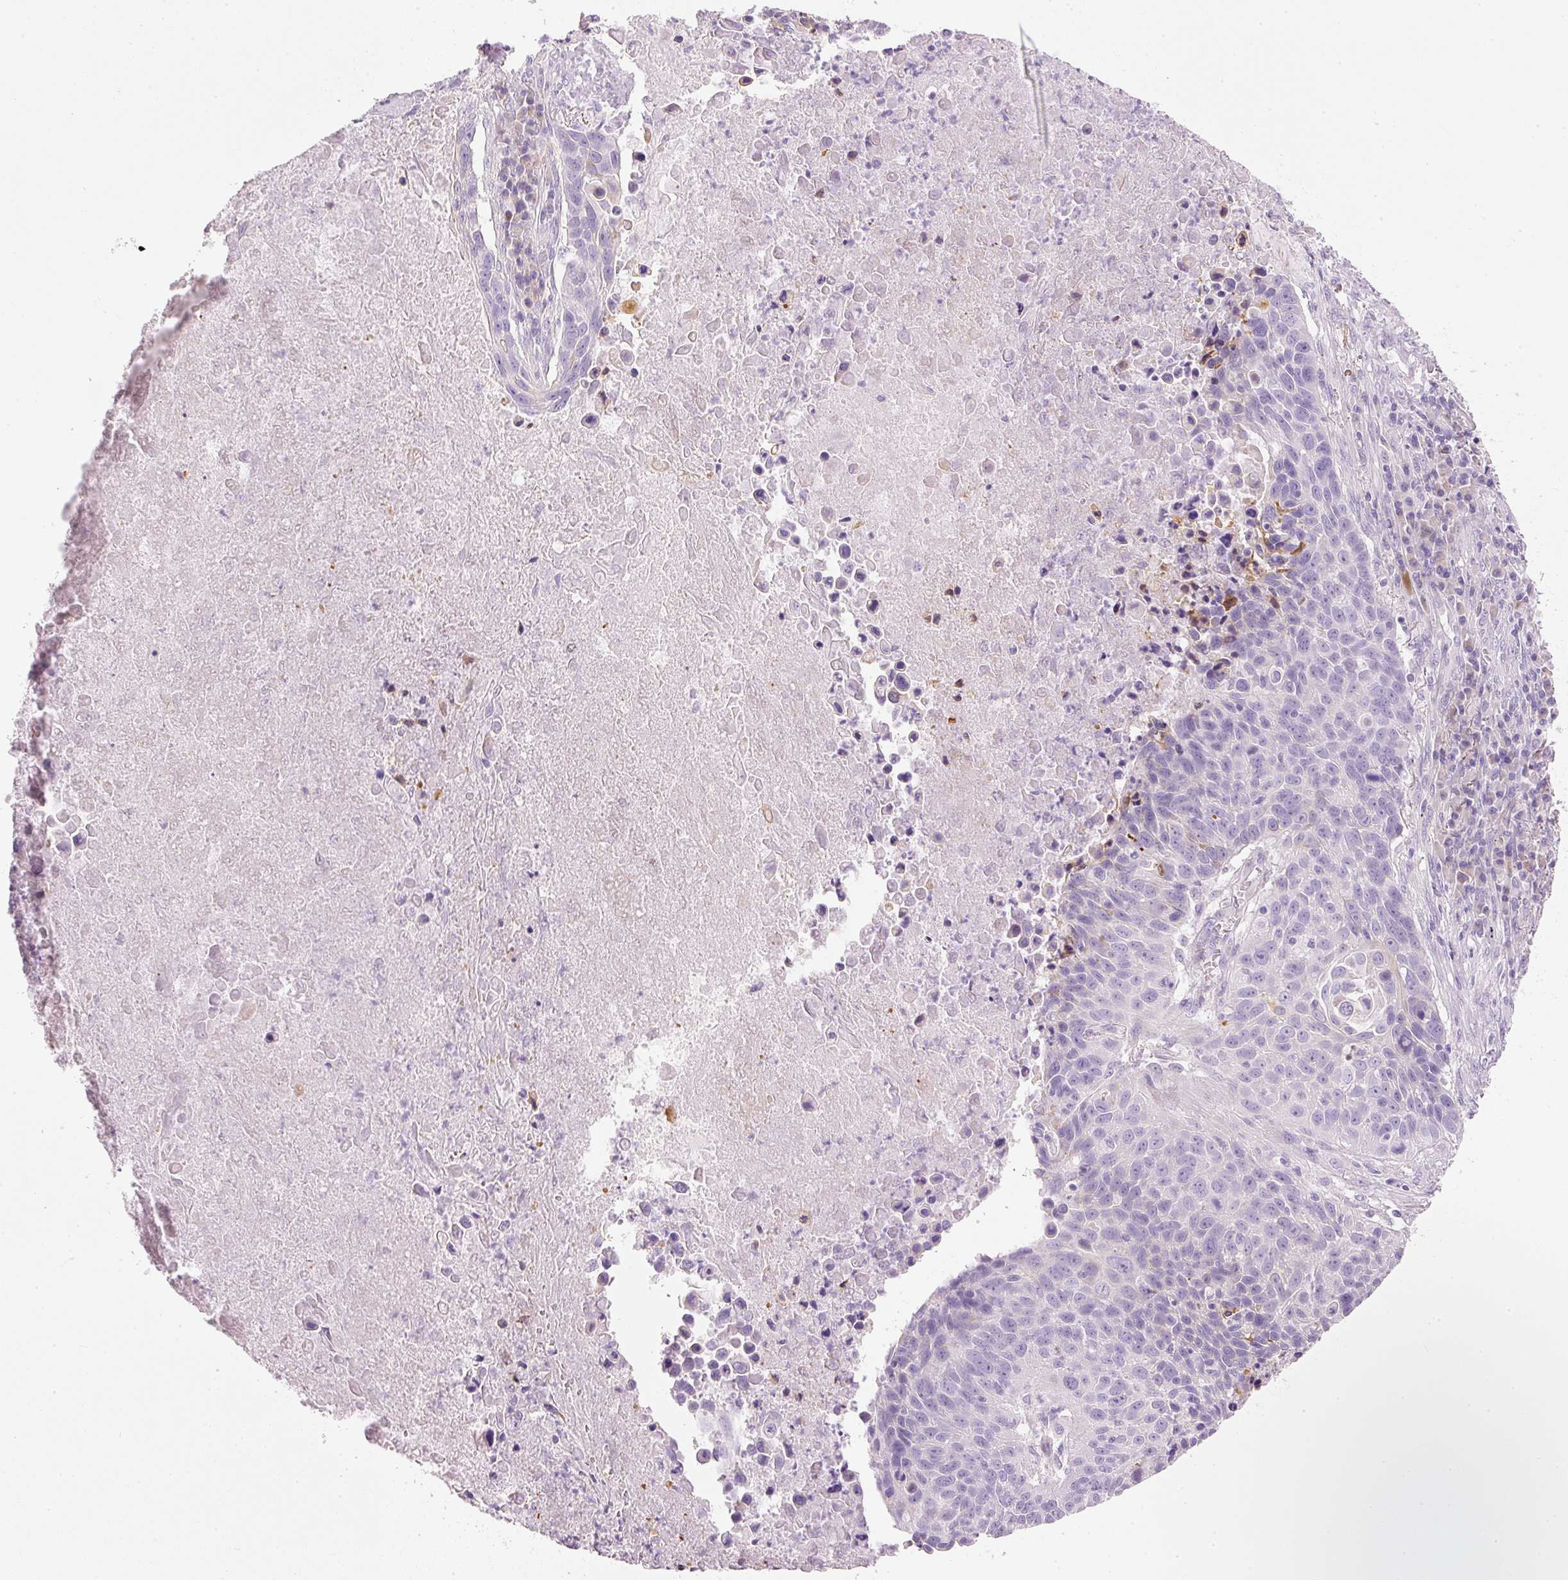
{"staining": {"intensity": "negative", "quantity": "none", "location": "none"}, "tissue": "lung cancer", "cell_type": "Tumor cells", "image_type": "cancer", "snomed": [{"axis": "morphology", "description": "Squamous cell carcinoma, NOS"}, {"axis": "topography", "description": "Lung"}], "caption": "DAB (3,3'-diaminobenzidine) immunohistochemical staining of lung cancer displays no significant expression in tumor cells.", "gene": "PDXDC1", "patient": {"sex": "male", "age": 78}}